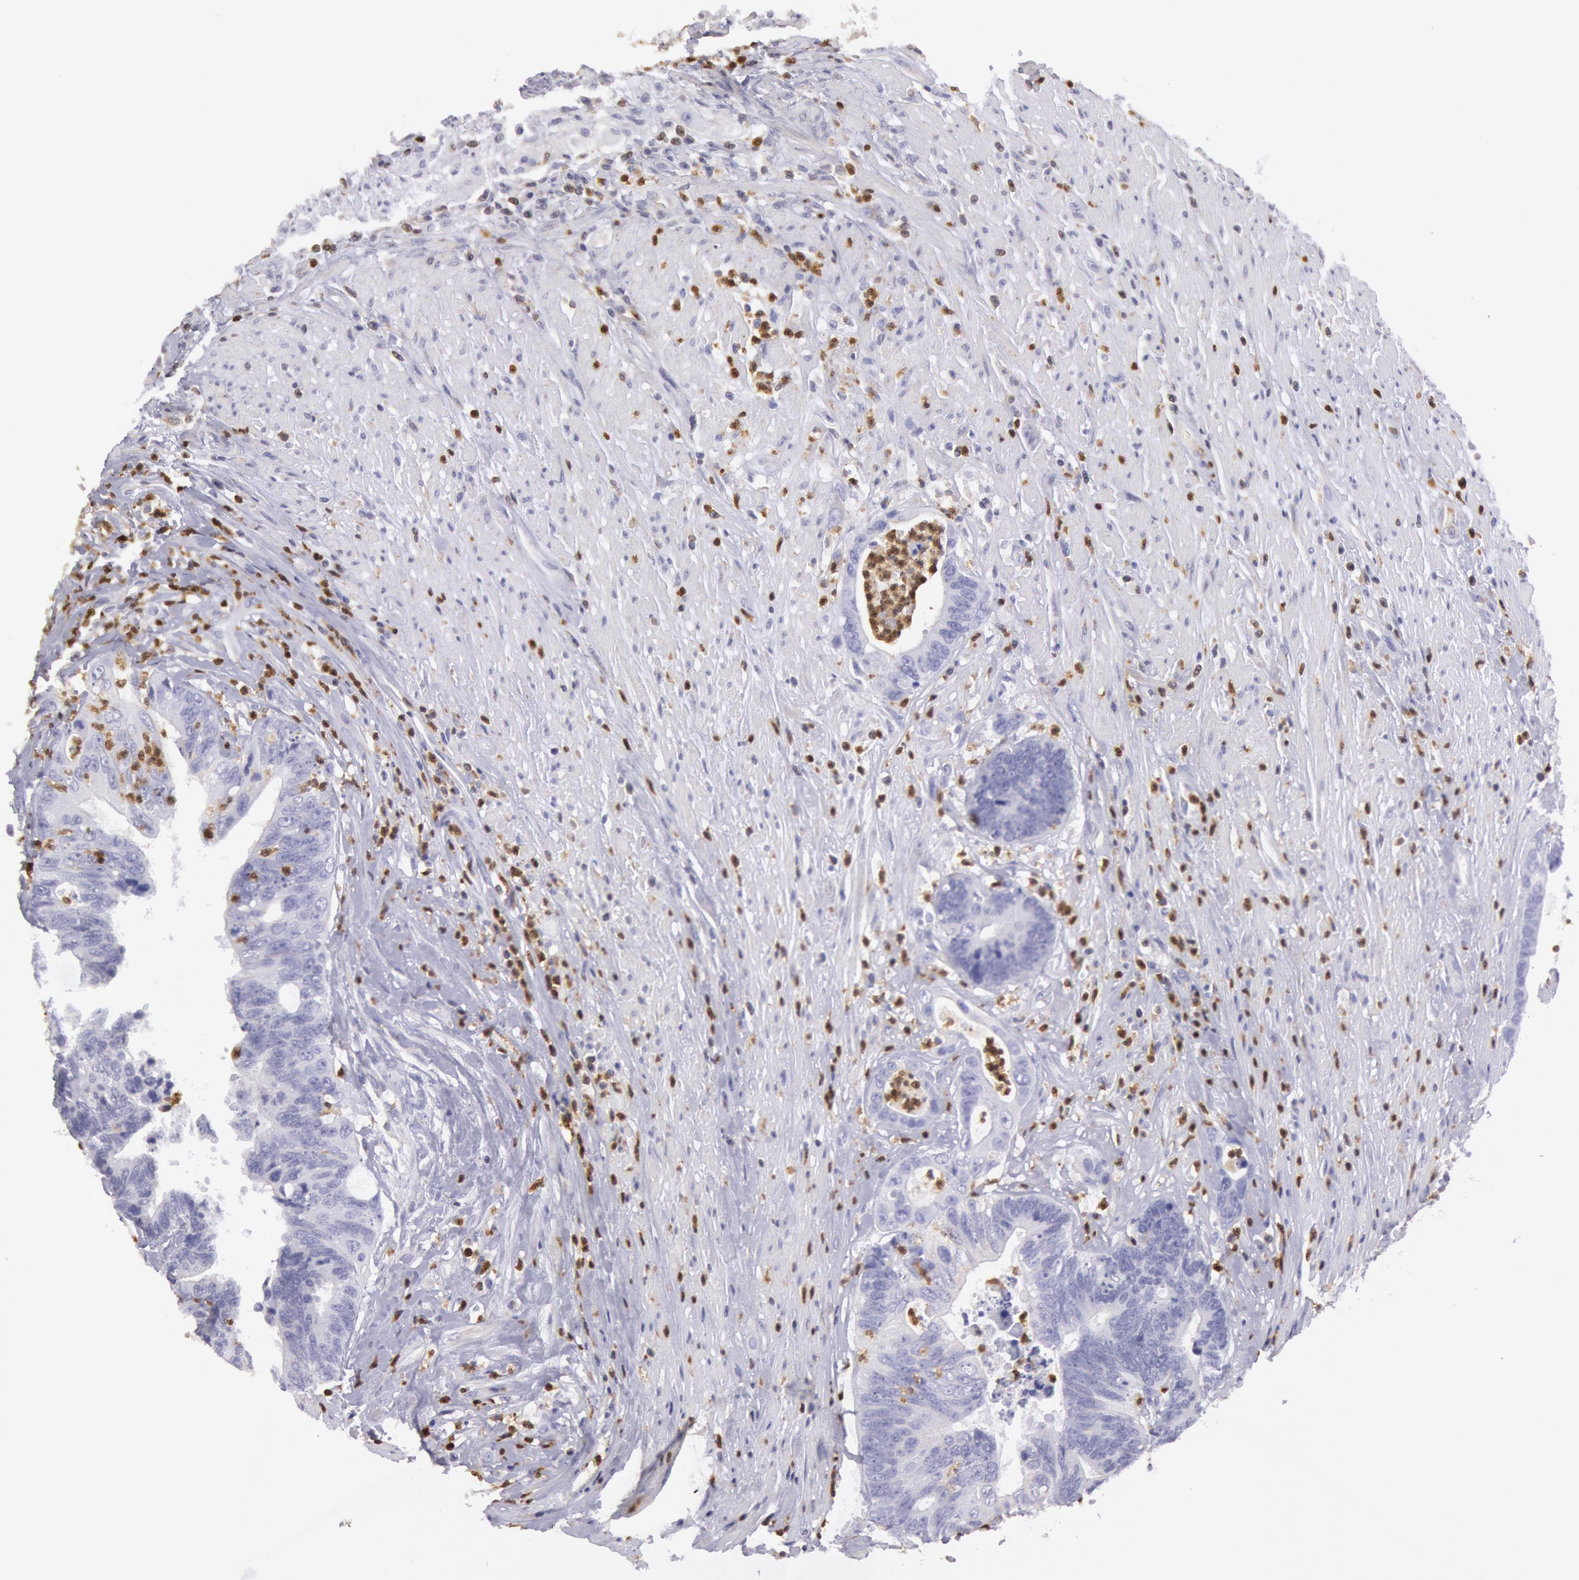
{"staining": {"intensity": "negative", "quantity": "none", "location": "none"}, "tissue": "colorectal cancer", "cell_type": "Tumor cells", "image_type": "cancer", "snomed": [{"axis": "morphology", "description": "Adenocarcinoma, NOS"}, {"axis": "topography", "description": "Rectum"}], "caption": "Protein analysis of colorectal cancer exhibits no significant expression in tumor cells. The staining is performed using DAB (3,3'-diaminobenzidine) brown chromogen with nuclei counter-stained in using hematoxylin.", "gene": "RAB27A", "patient": {"sex": "female", "age": 65}}